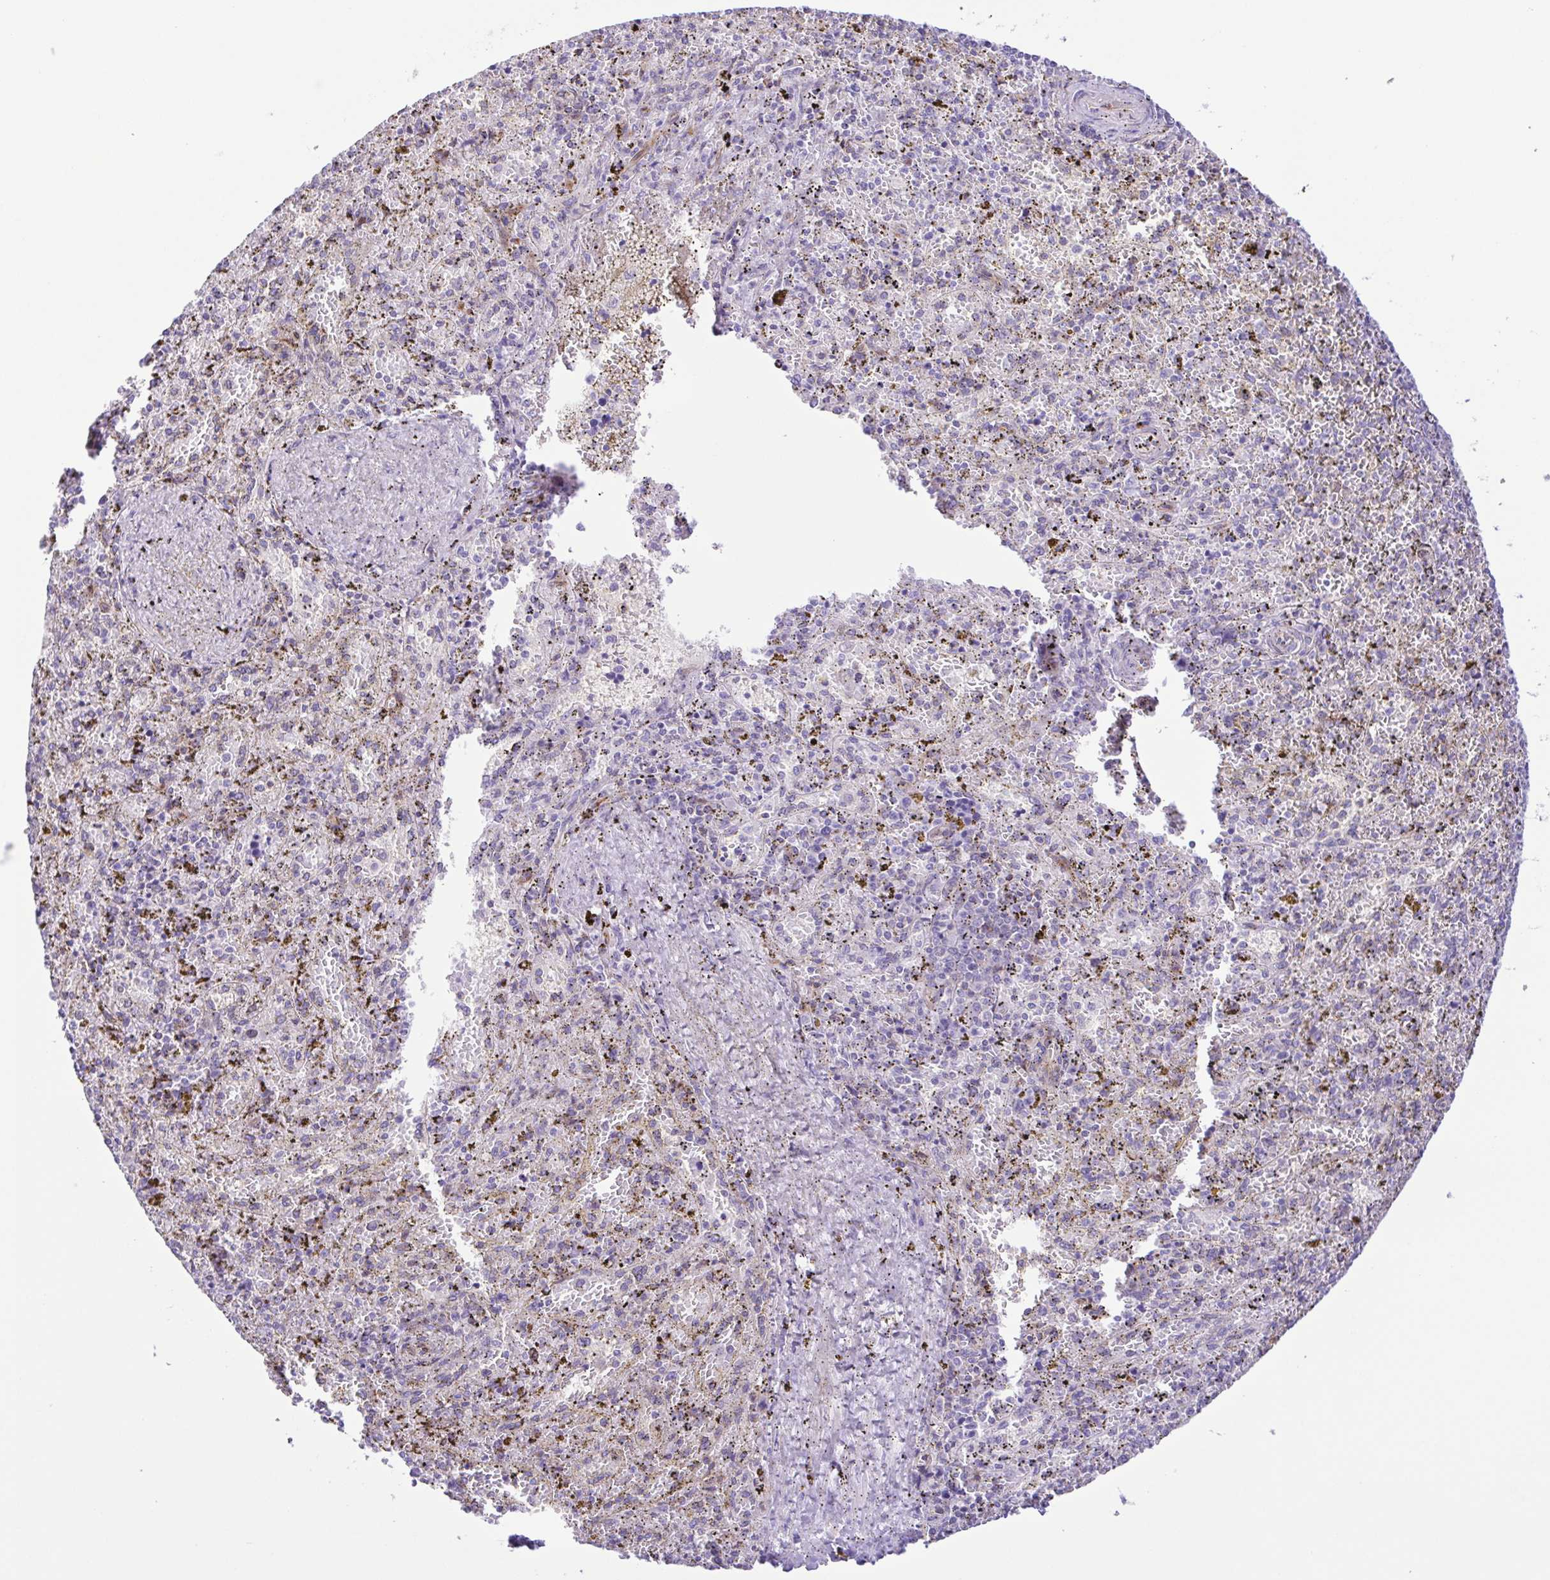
{"staining": {"intensity": "negative", "quantity": "none", "location": "none"}, "tissue": "spleen", "cell_type": "Cells in red pulp", "image_type": "normal", "snomed": [{"axis": "morphology", "description": "Normal tissue, NOS"}, {"axis": "topography", "description": "Spleen"}], "caption": "Immunohistochemistry of normal human spleen demonstrates no expression in cells in red pulp.", "gene": "FLT1", "patient": {"sex": "female", "age": 50}}